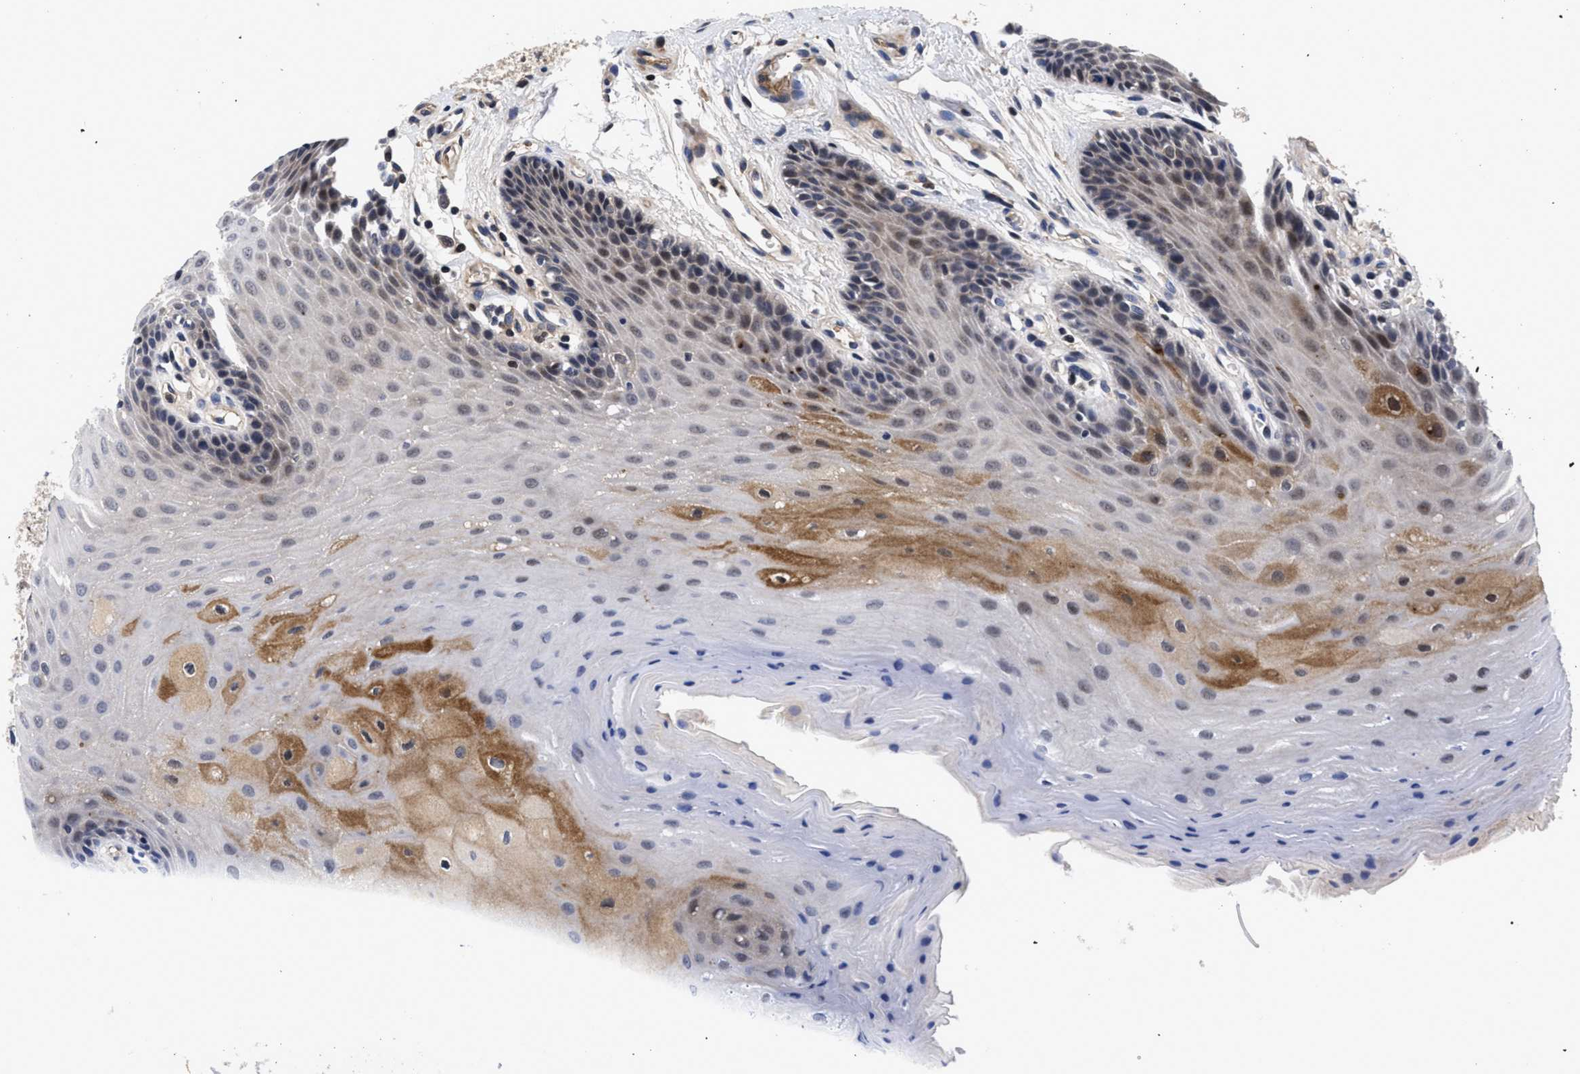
{"staining": {"intensity": "moderate", "quantity": "<25%", "location": "cytoplasmic/membranous,nuclear"}, "tissue": "oral mucosa", "cell_type": "Squamous epithelial cells", "image_type": "normal", "snomed": [{"axis": "morphology", "description": "Normal tissue, NOS"}, {"axis": "morphology", "description": "Squamous cell carcinoma, NOS"}, {"axis": "topography", "description": "Oral tissue"}, {"axis": "topography", "description": "Head-Neck"}], "caption": "Moderate cytoplasmic/membranous,nuclear protein staining is appreciated in approximately <25% of squamous epithelial cells in oral mucosa.", "gene": "FAM200A", "patient": {"sex": "male", "age": 71}}